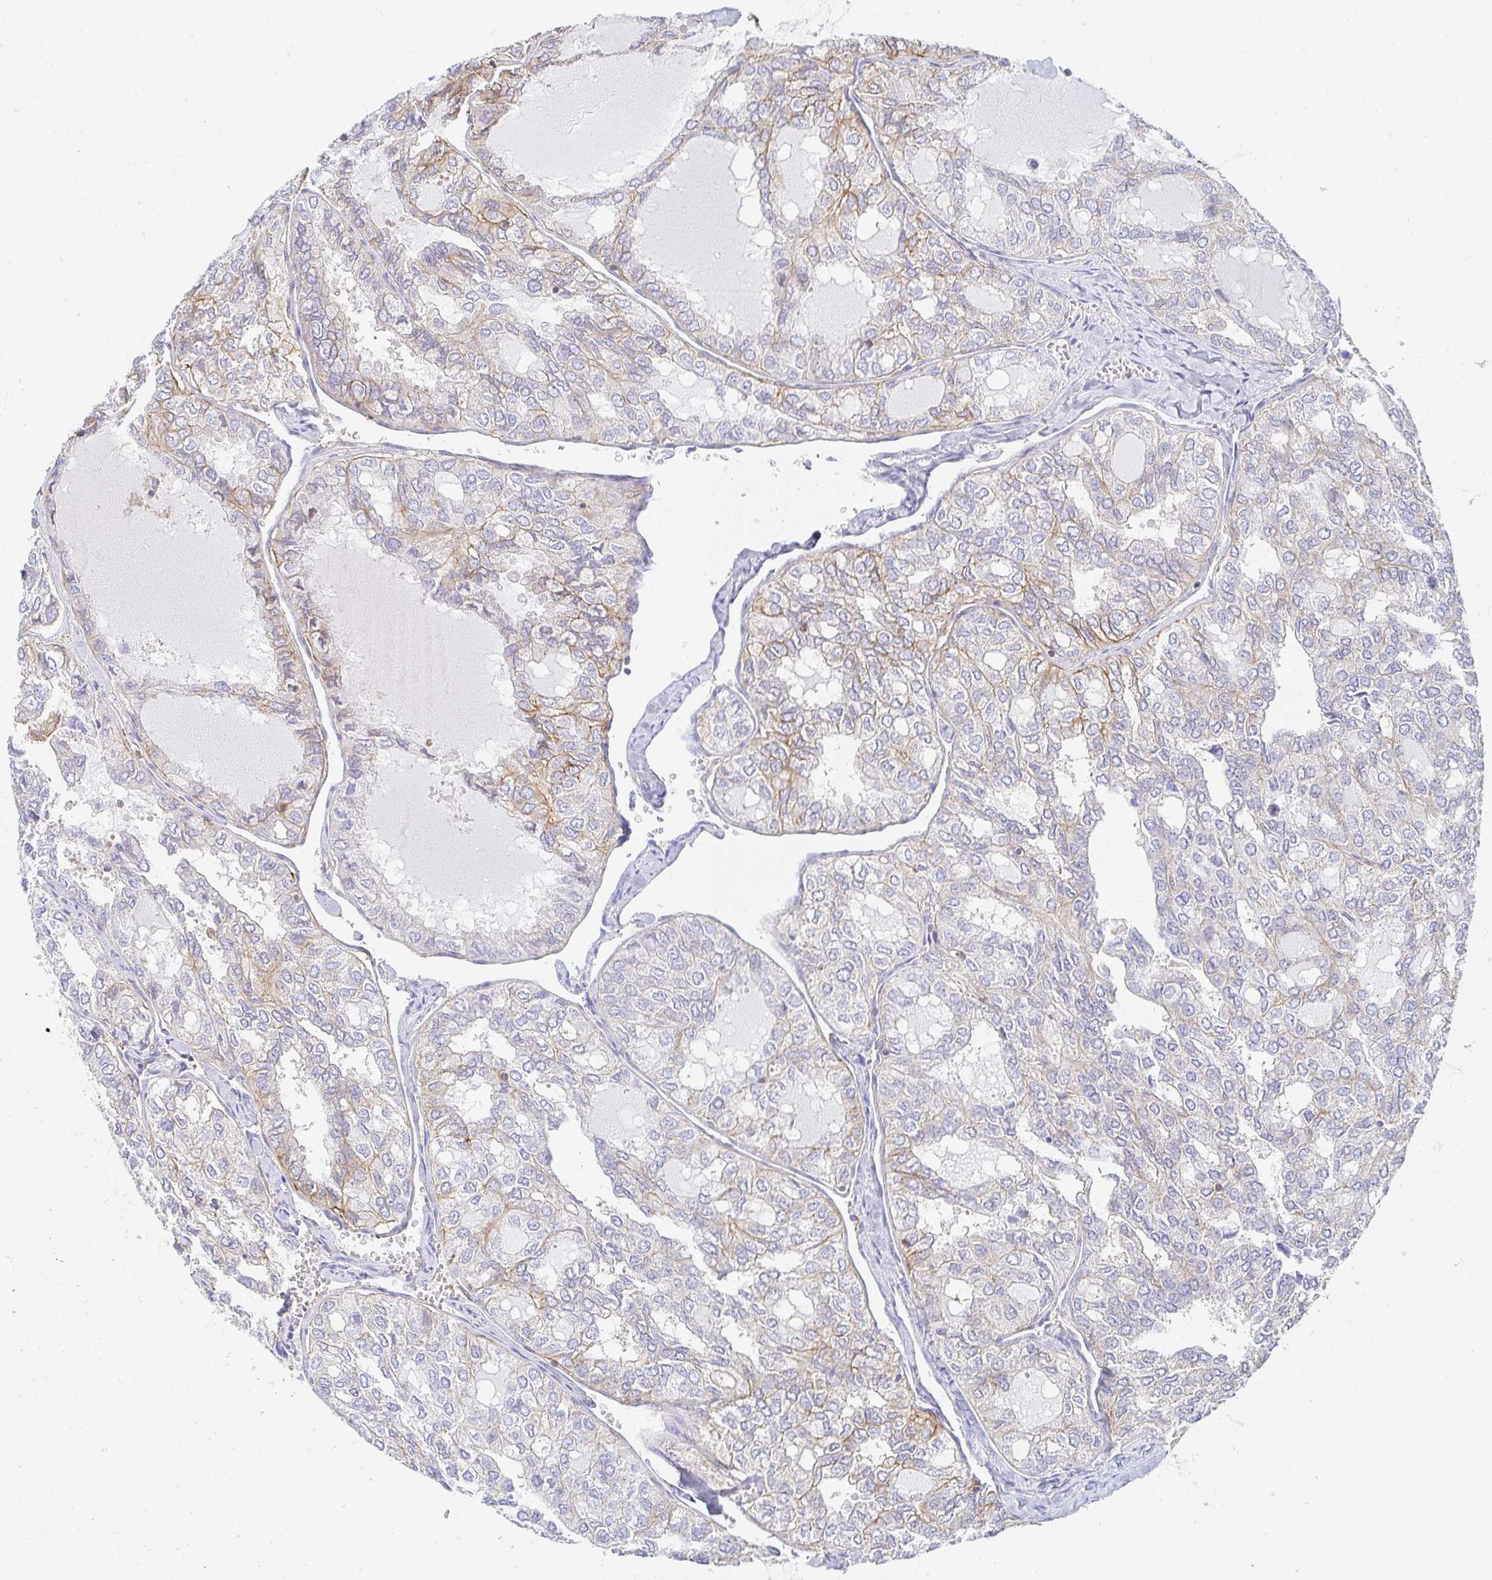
{"staining": {"intensity": "moderate", "quantity": "25%-75%", "location": "cytoplasmic/membranous"}, "tissue": "thyroid cancer", "cell_type": "Tumor cells", "image_type": "cancer", "snomed": [{"axis": "morphology", "description": "Follicular adenoma carcinoma, NOS"}, {"axis": "topography", "description": "Thyroid gland"}], "caption": "Human thyroid cancer (follicular adenoma carcinoma) stained with a protein marker shows moderate staining in tumor cells.", "gene": "TSPAN19", "patient": {"sex": "male", "age": 75}}